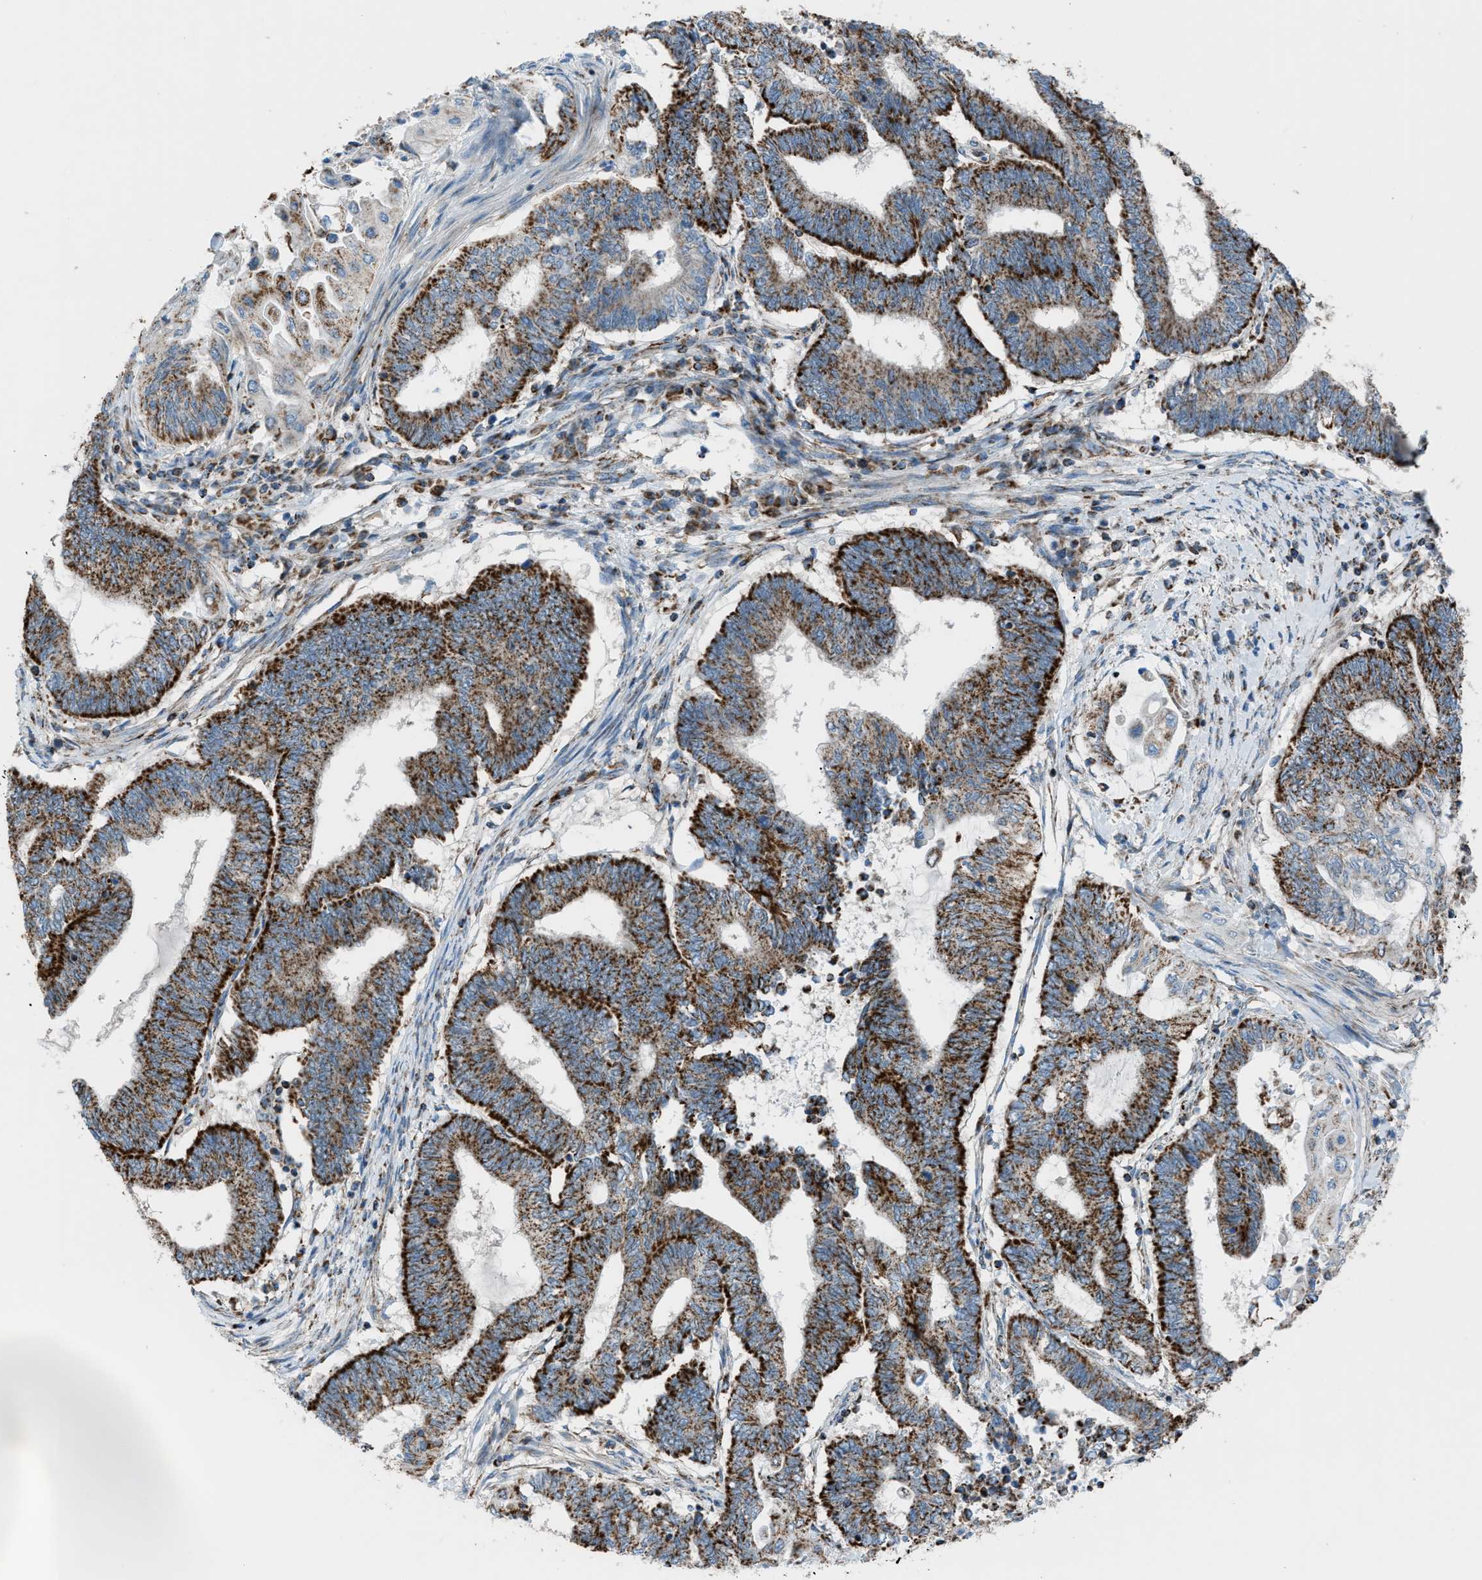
{"staining": {"intensity": "strong", "quantity": ">75%", "location": "cytoplasmic/membranous"}, "tissue": "endometrial cancer", "cell_type": "Tumor cells", "image_type": "cancer", "snomed": [{"axis": "morphology", "description": "Adenocarcinoma, NOS"}, {"axis": "topography", "description": "Uterus"}, {"axis": "topography", "description": "Endometrium"}], "caption": "IHC photomicrograph of neoplastic tissue: human endometrial cancer (adenocarcinoma) stained using immunohistochemistry (IHC) displays high levels of strong protein expression localized specifically in the cytoplasmic/membranous of tumor cells, appearing as a cytoplasmic/membranous brown color.", "gene": "SRM", "patient": {"sex": "female", "age": 70}}